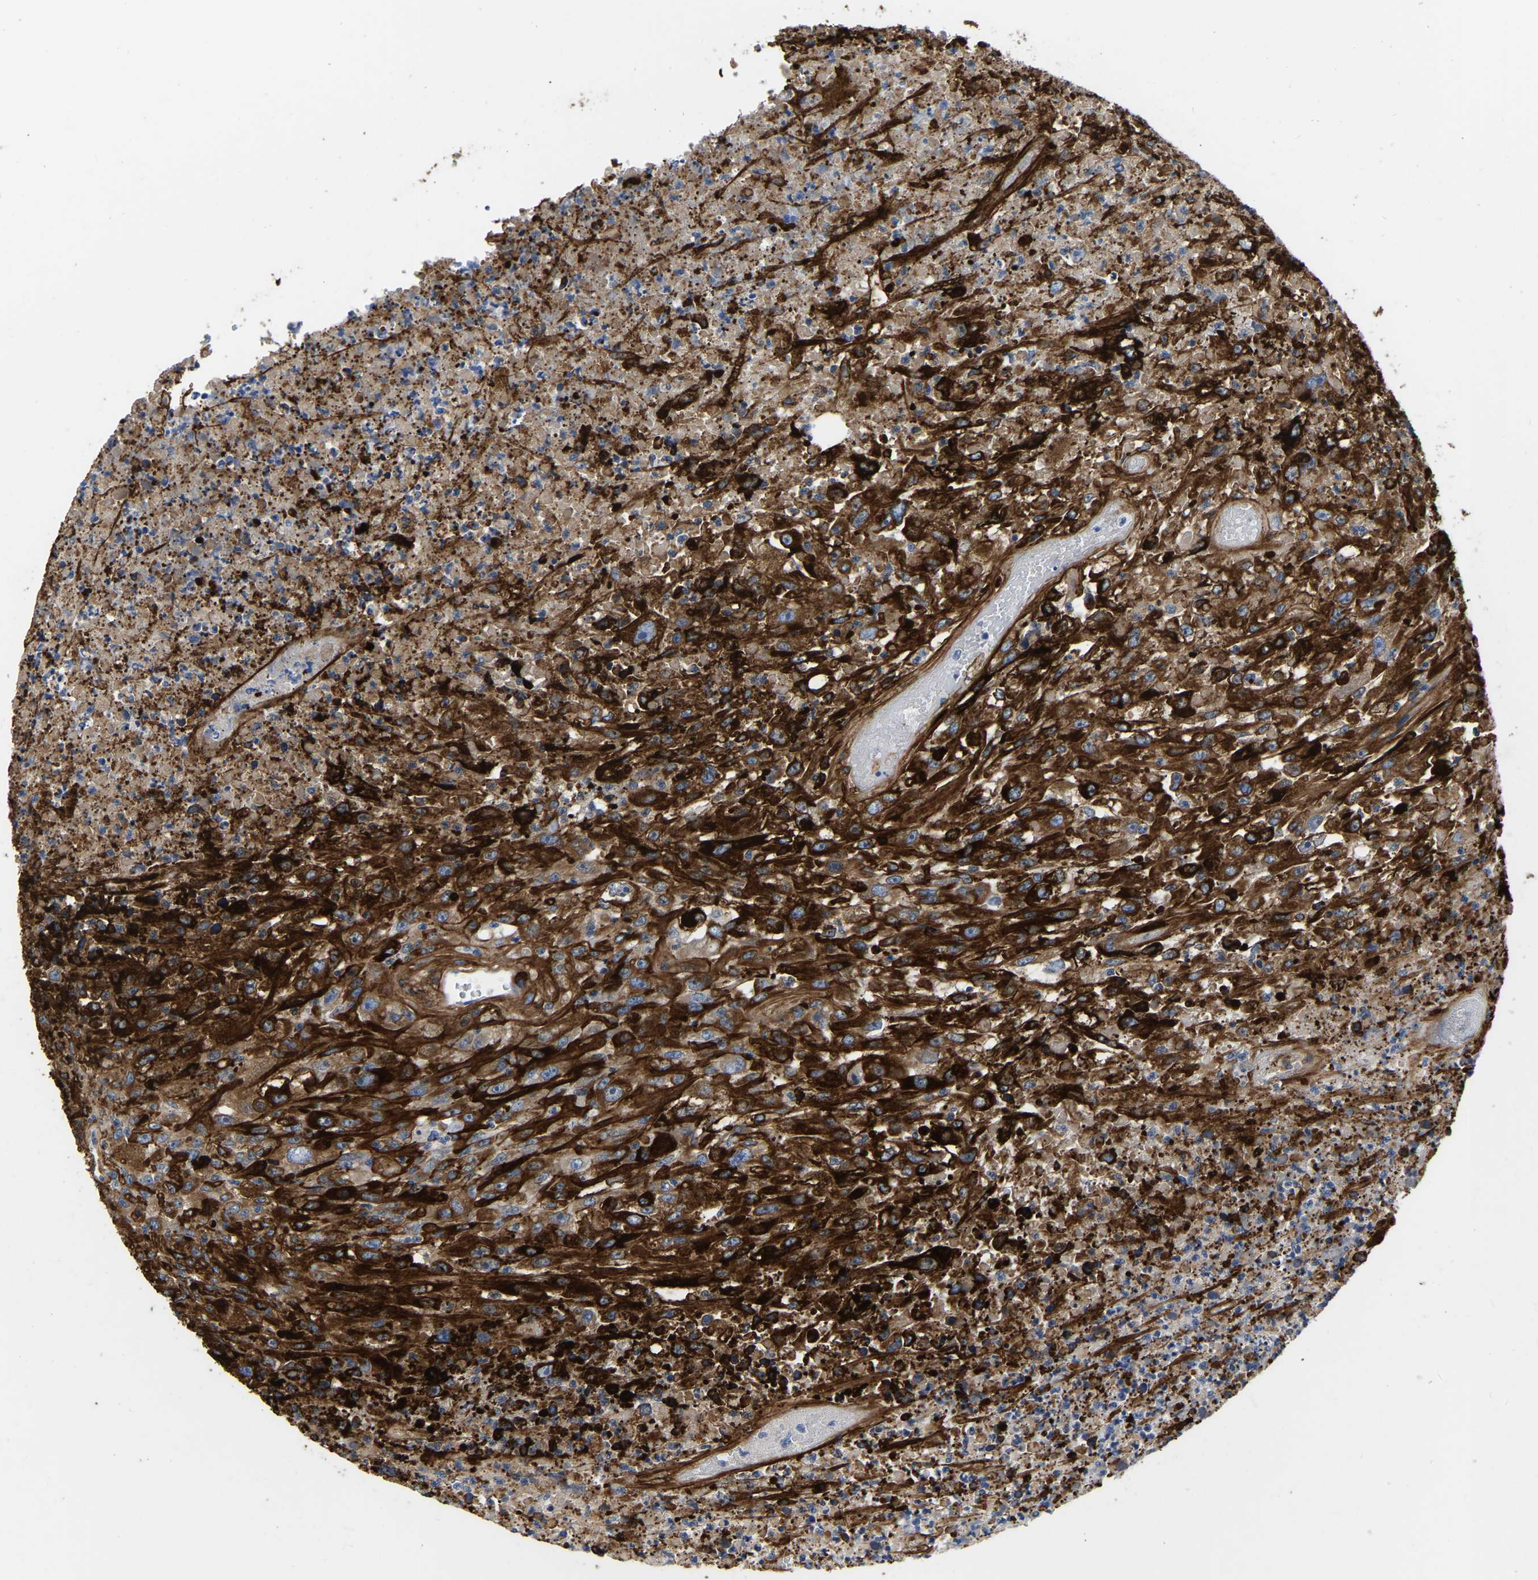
{"staining": {"intensity": "moderate", "quantity": ">75%", "location": "cytoplasmic/membranous"}, "tissue": "urothelial cancer", "cell_type": "Tumor cells", "image_type": "cancer", "snomed": [{"axis": "morphology", "description": "Urothelial carcinoma, High grade"}, {"axis": "topography", "description": "Urinary bladder"}], "caption": "An immunohistochemistry (IHC) photomicrograph of neoplastic tissue is shown. Protein staining in brown labels moderate cytoplasmic/membranous positivity in urothelial cancer within tumor cells.", "gene": "COL6A1", "patient": {"sex": "male", "age": 46}}